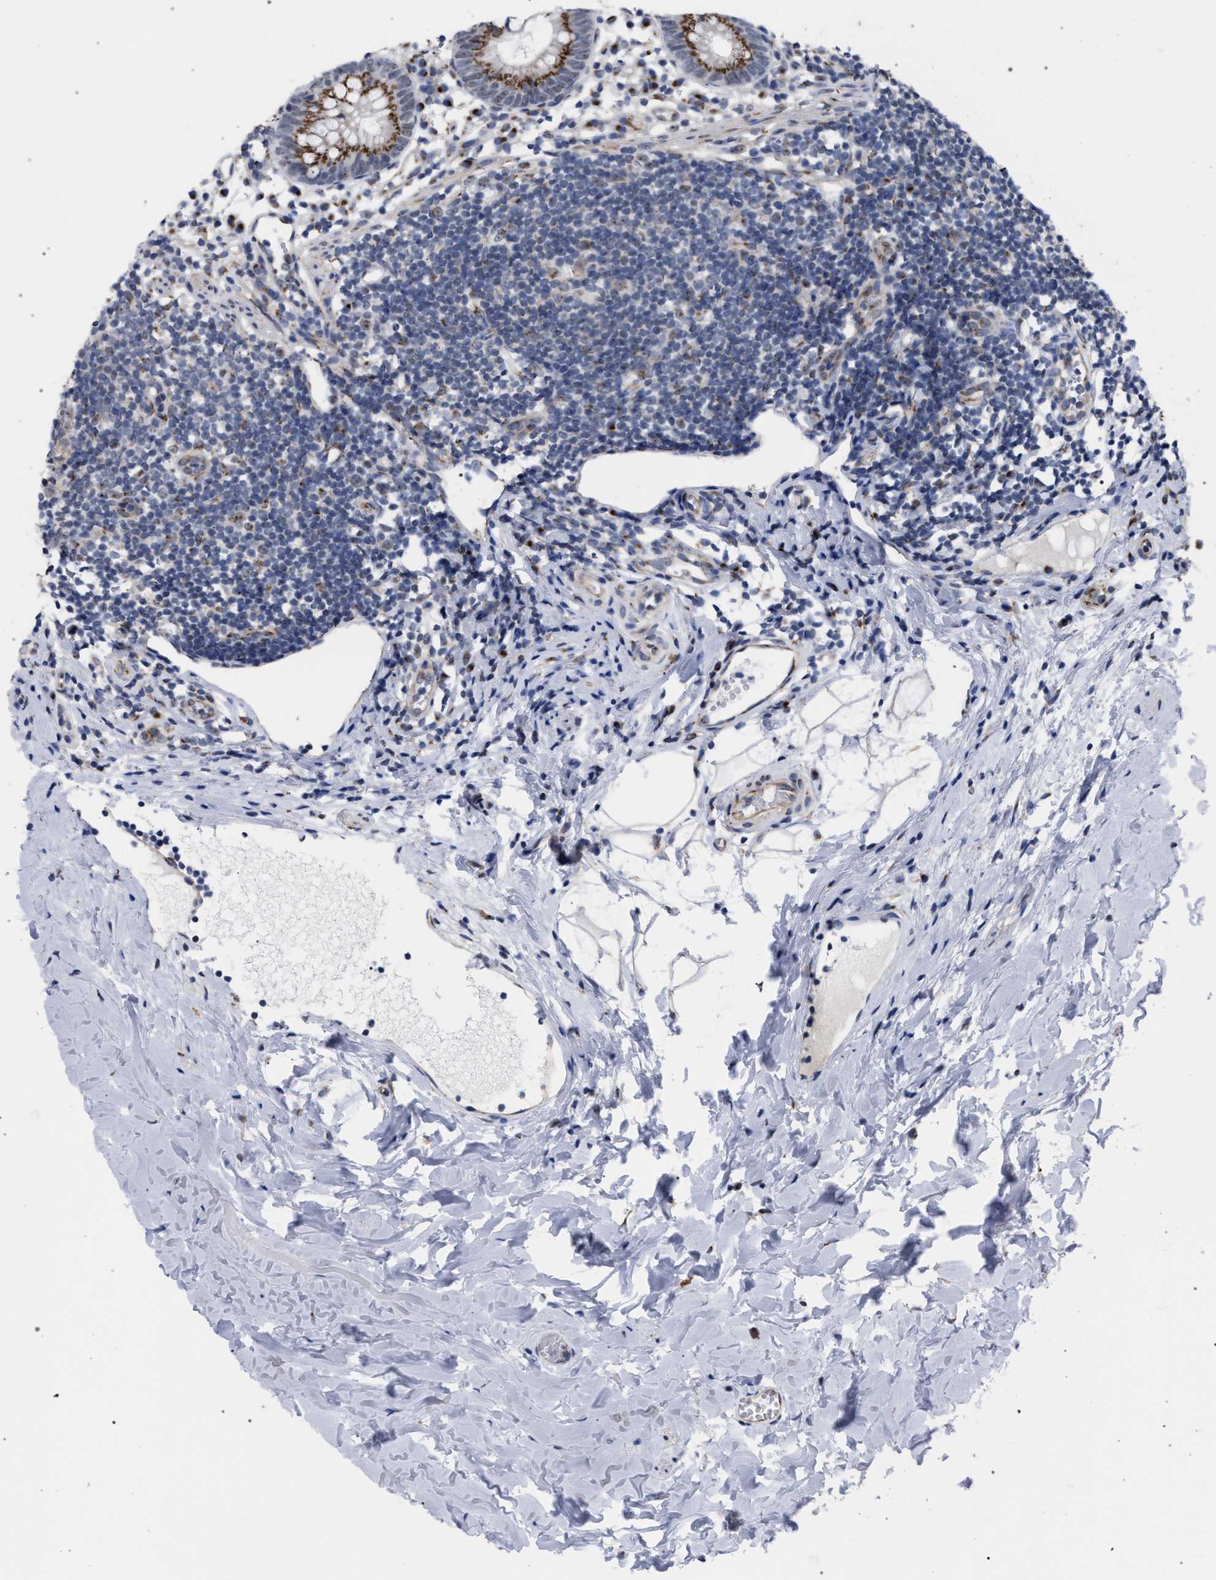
{"staining": {"intensity": "moderate", "quantity": ">75%", "location": "cytoplasmic/membranous"}, "tissue": "appendix", "cell_type": "Glandular cells", "image_type": "normal", "snomed": [{"axis": "morphology", "description": "Normal tissue, NOS"}, {"axis": "topography", "description": "Appendix"}], "caption": "Immunohistochemistry (IHC) (DAB) staining of normal appendix exhibits moderate cytoplasmic/membranous protein staining in approximately >75% of glandular cells. The staining was performed using DAB (3,3'-diaminobenzidine), with brown indicating positive protein expression. Nuclei are stained blue with hematoxylin.", "gene": "GOLGA2", "patient": {"sex": "female", "age": 20}}